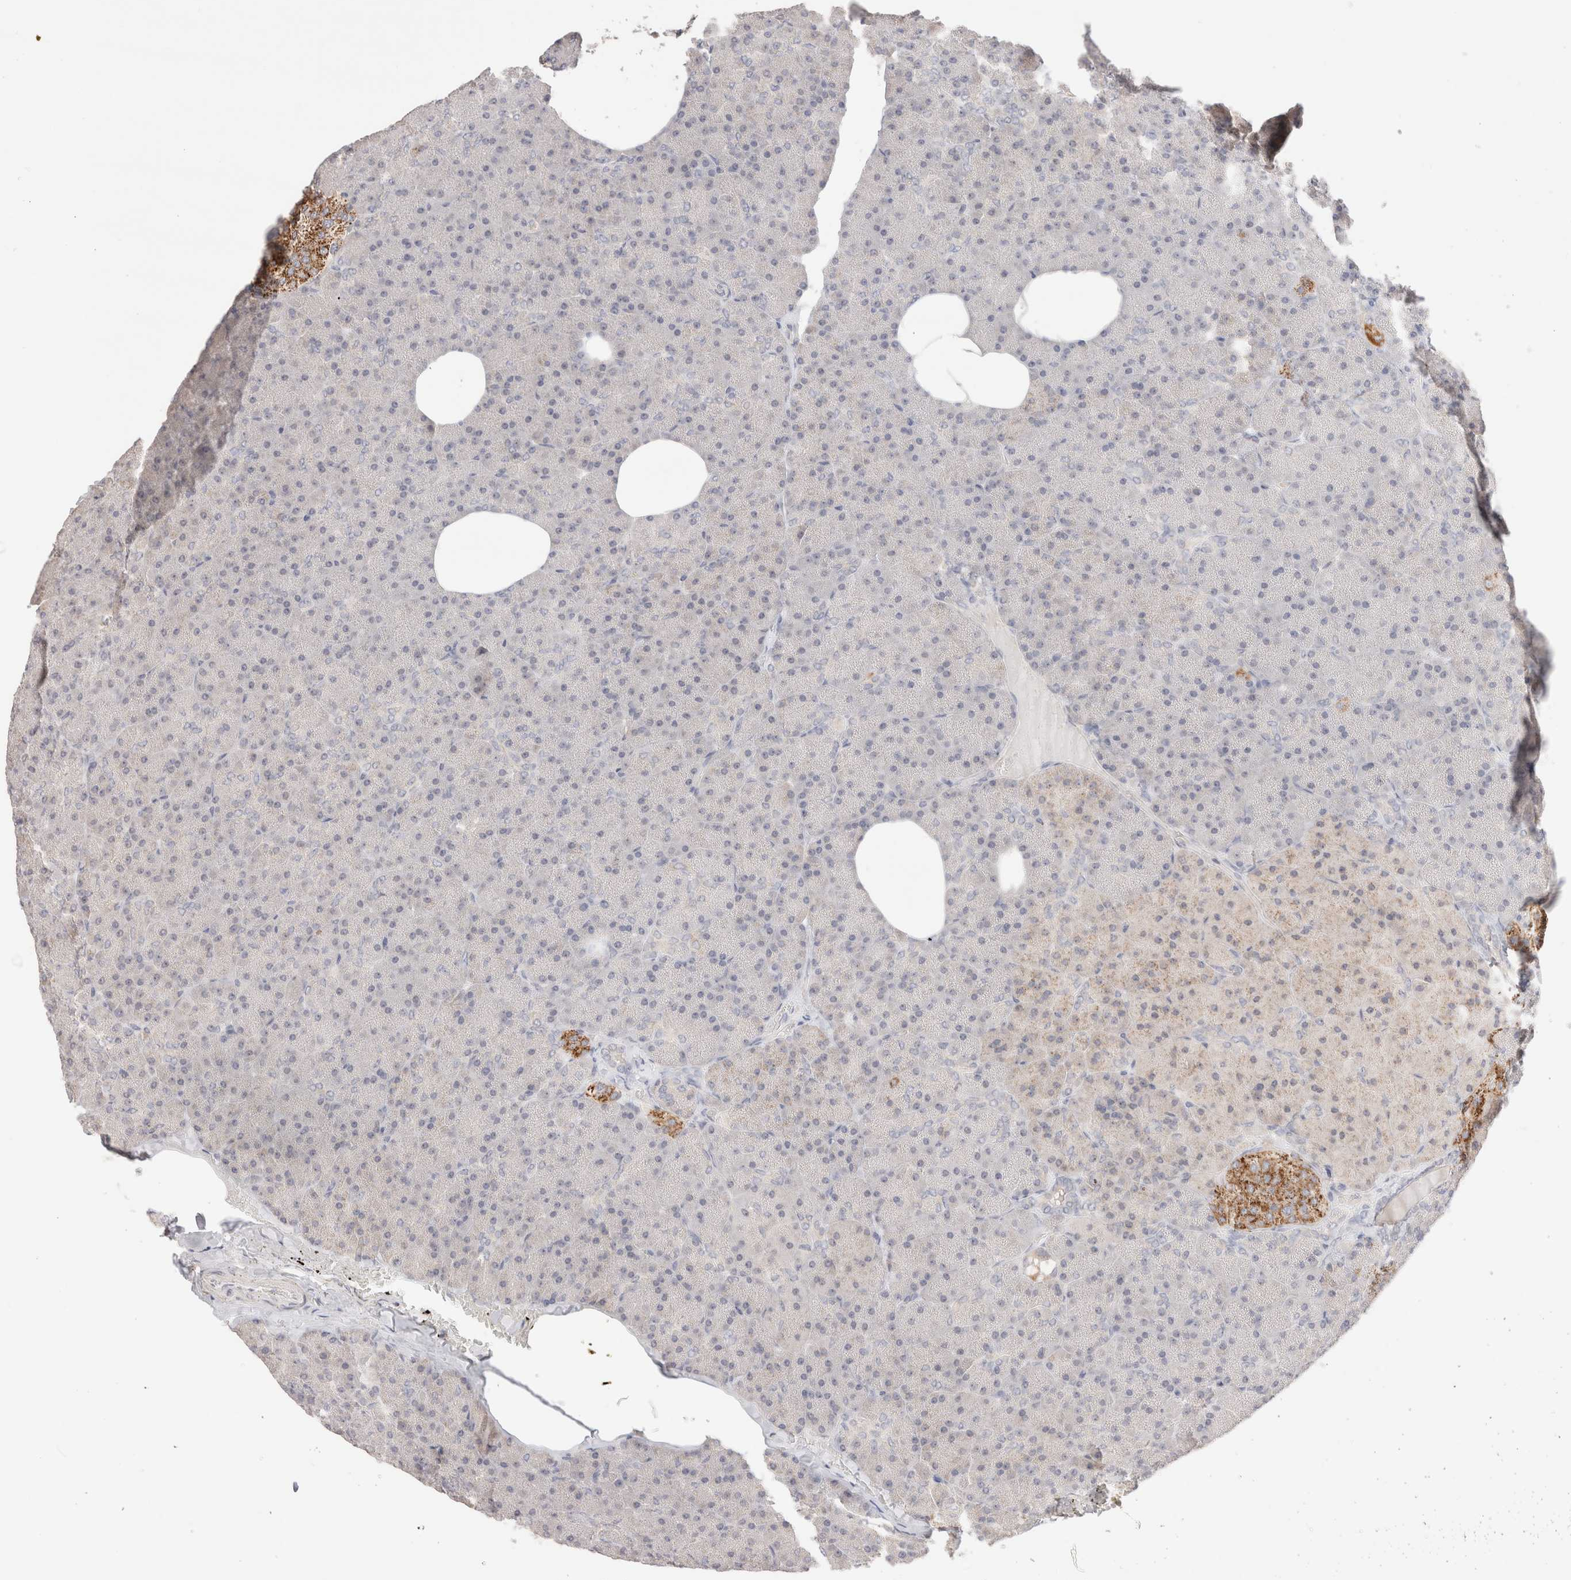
{"staining": {"intensity": "weak", "quantity": "<25%", "location": "cytoplasmic/membranous"}, "tissue": "pancreas", "cell_type": "Exocrine glandular cells", "image_type": "normal", "snomed": [{"axis": "morphology", "description": "Normal tissue, NOS"}, {"axis": "topography", "description": "Pancreas"}], "caption": "Immunohistochemistry (IHC) photomicrograph of benign pancreas: human pancreas stained with DAB displays no significant protein staining in exocrine glandular cells.", "gene": "TRIM41", "patient": {"sex": "female", "age": 35}}